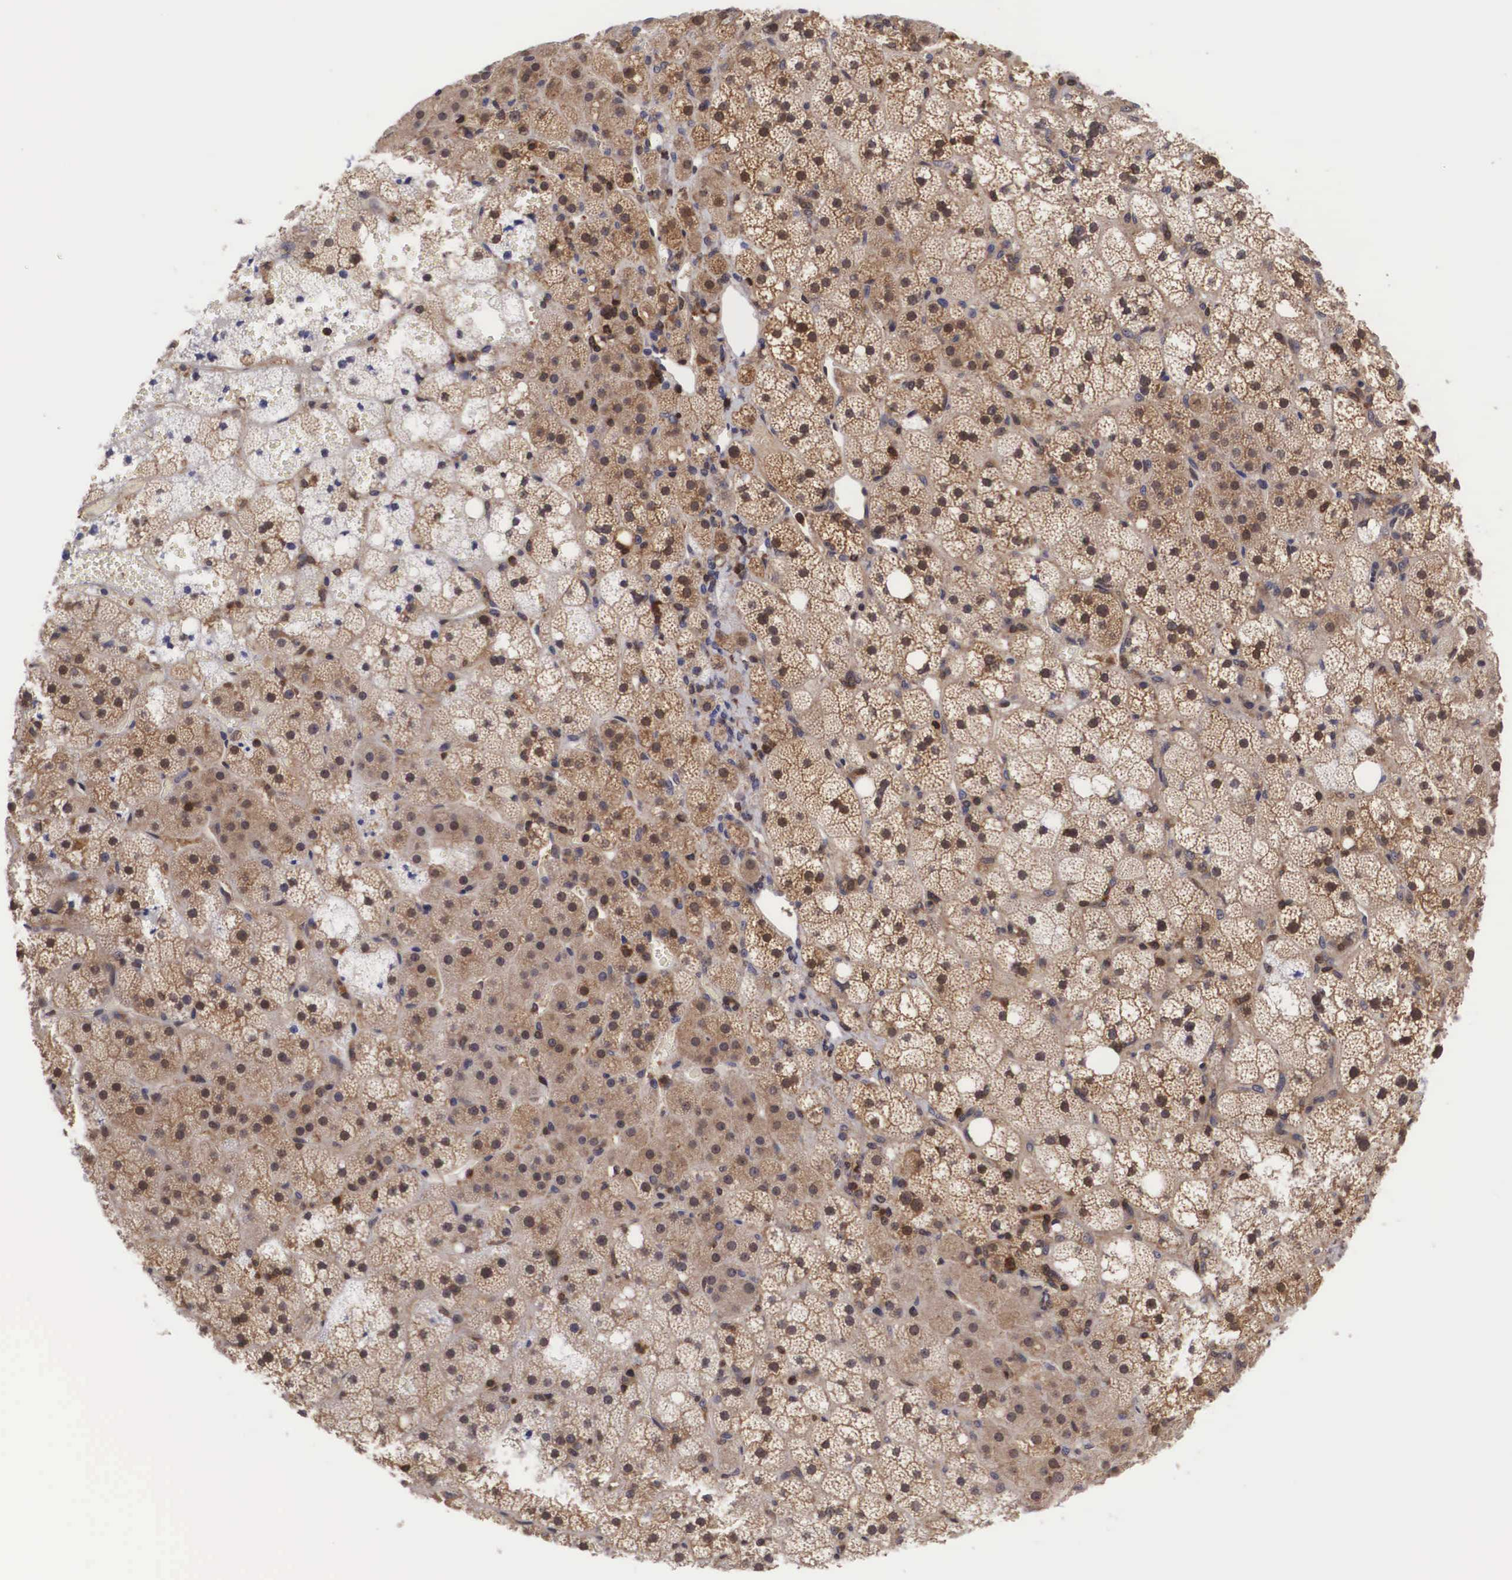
{"staining": {"intensity": "strong", "quantity": ">75%", "location": "cytoplasmic/membranous,nuclear"}, "tissue": "adrenal gland", "cell_type": "Glandular cells", "image_type": "normal", "snomed": [{"axis": "morphology", "description": "Normal tissue, NOS"}, {"axis": "topography", "description": "Adrenal gland"}], "caption": "Immunohistochemical staining of benign human adrenal gland shows >75% levels of strong cytoplasmic/membranous,nuclear protein expression in approximately >75% of glandular cells.", "gene": "ADSL", "patient": {"sex": "male", "age": 53}}